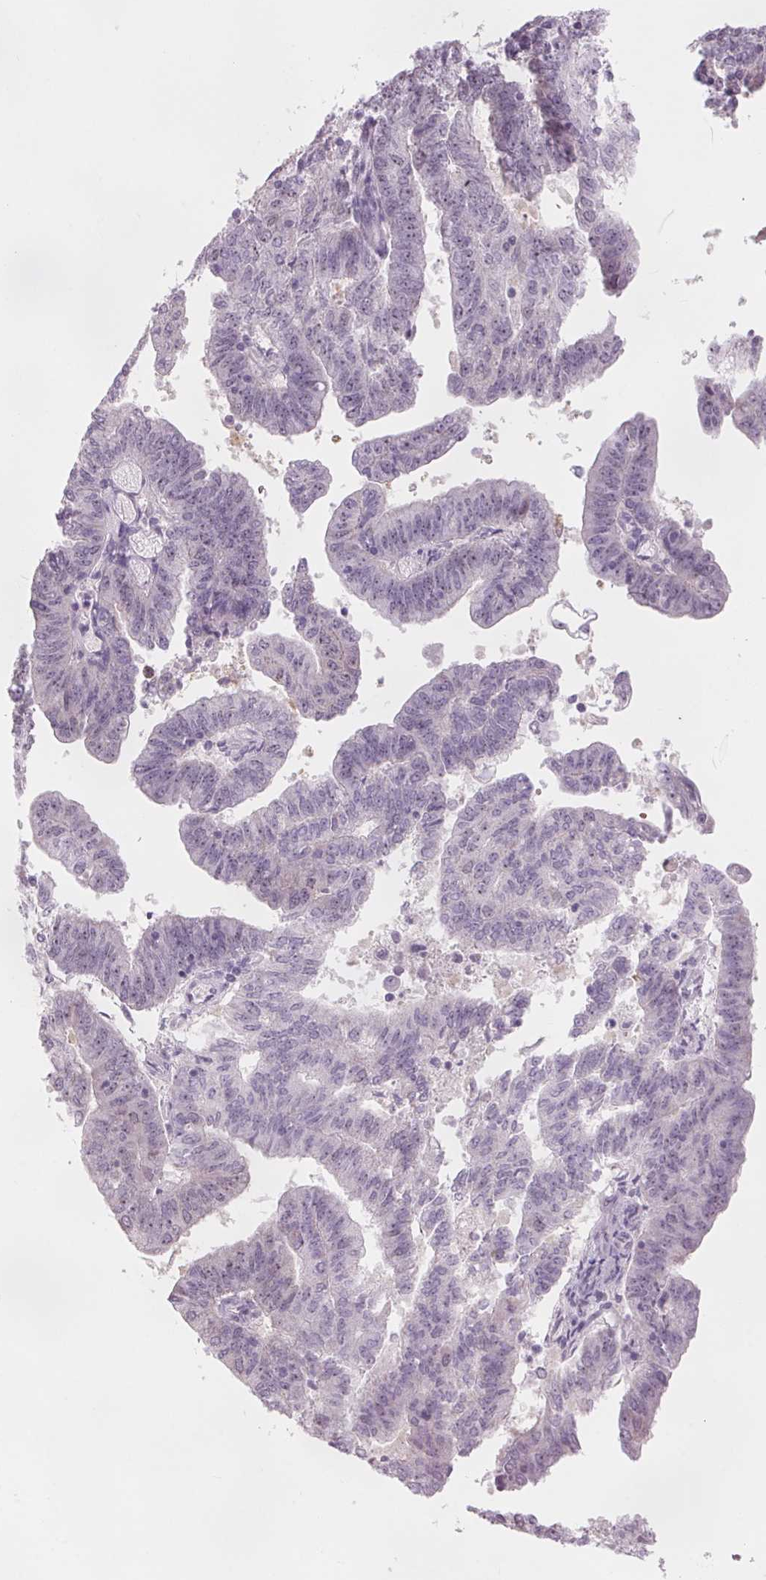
{"staining": {"intensity": "negative", "quantity": "none", "location": "none"}, "tissue": "endometrial cancer", "cell_type": "Tumor cells", "image_type": "cancer", "snomed": [{"axis": "morphology", "description": "Adenocarcinoma, NOS"}, {"axis": "topography", "description": "Endometrium"}], "caption": "Immunohistochemistry (IHC) micrograph of endometrial cancer stained for a protein (brown), which shows no staining in tumor cells. Nuclei are stained in blue.", "gene": "DNTTIP2", "patient": {"sex": "female", "age": 82}}